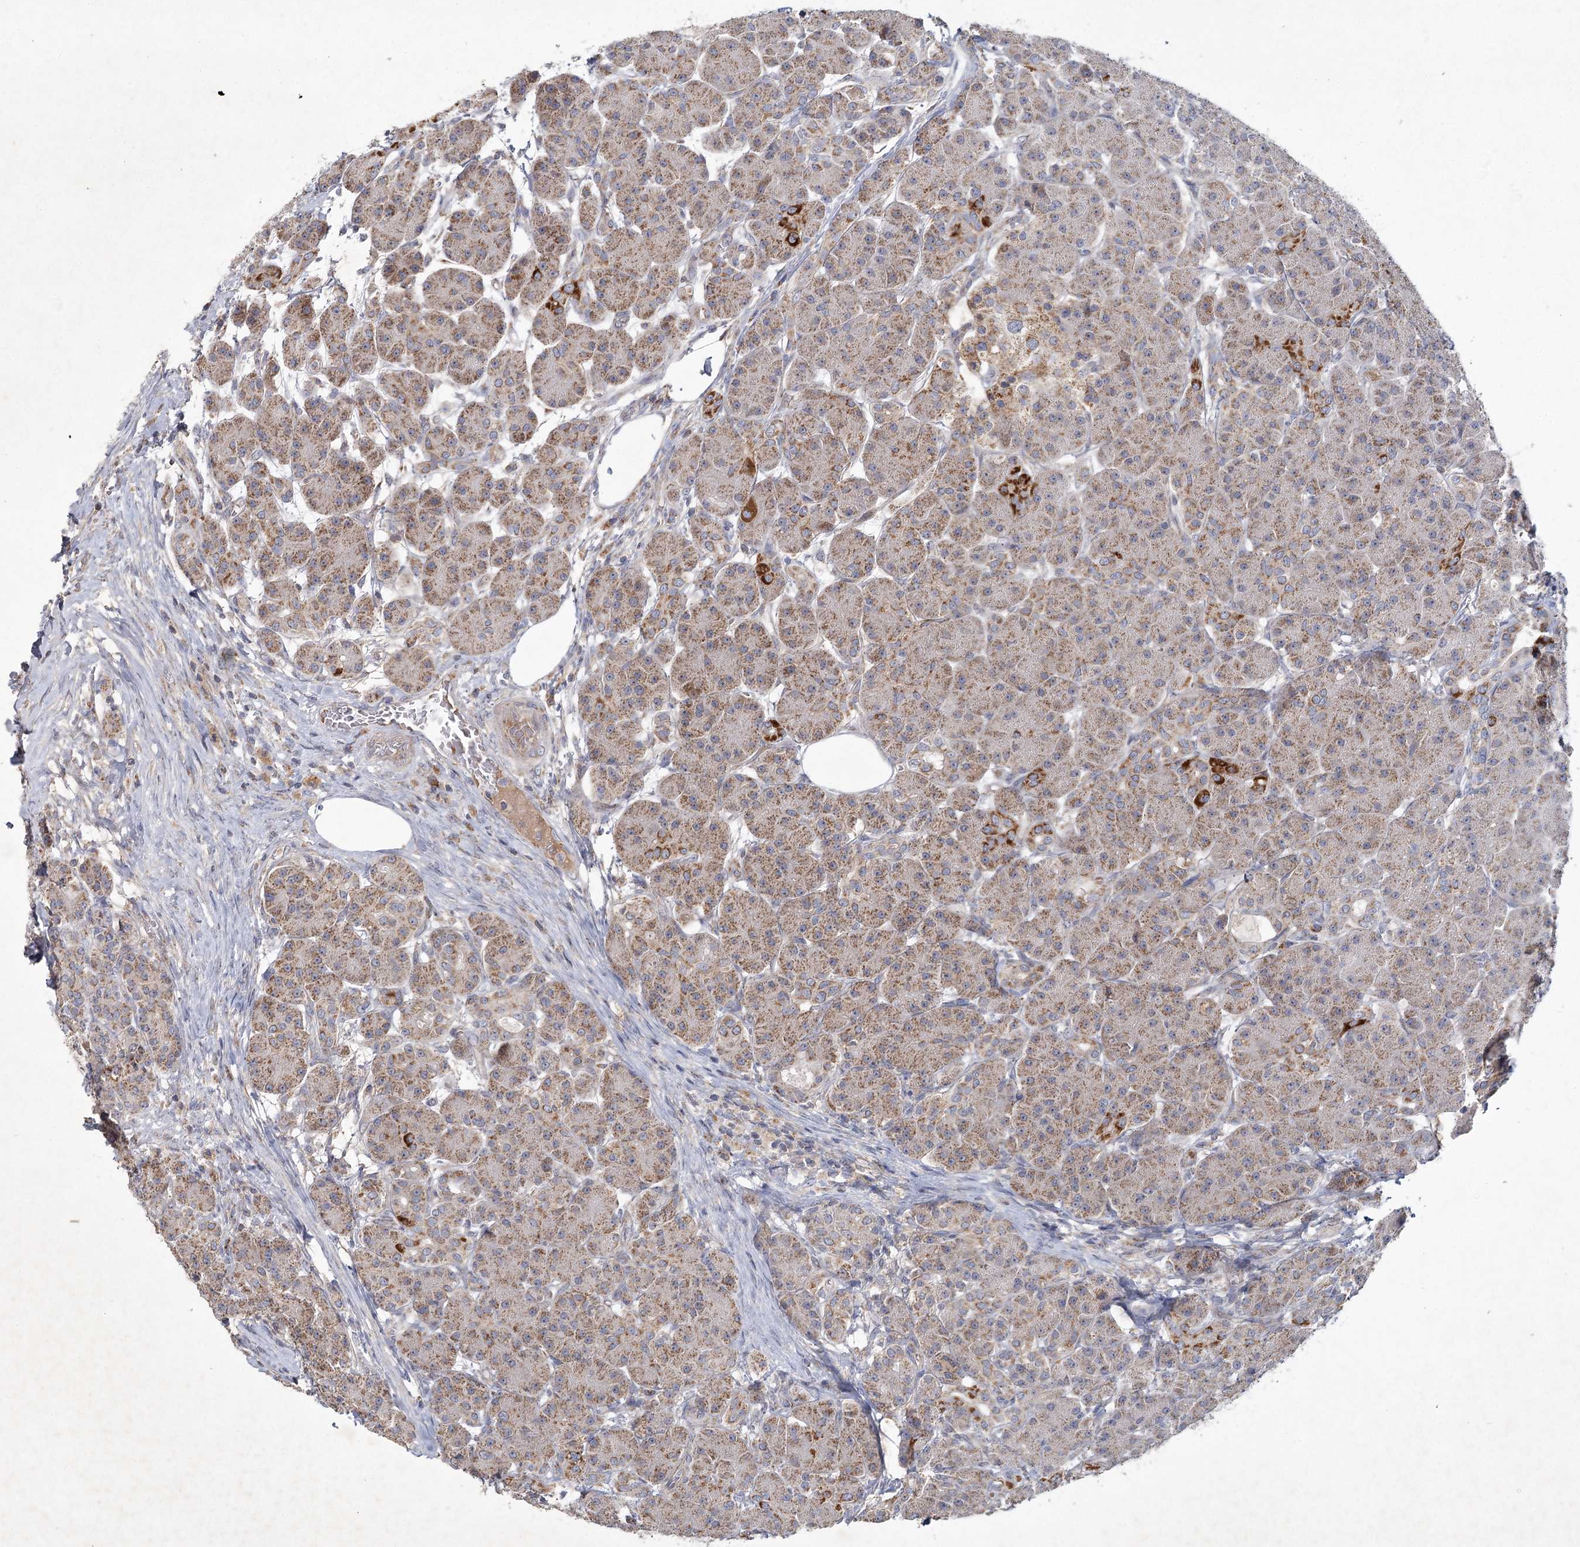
{"staining": {"intensity": "moderate", "quantity": ">75%", "location": "cytoplasmic/membranous"}, "tissue": "pancreas", "cell_type": "Exocrine glandular cells", "image_type": "normal", "snomed": [{"axis": "morphology", "description": "Normal tissue, NOS"}, {"axis": "topography", "description": "Pancreas"}], "caption": "Pancreas was stained to show a protein in brown. There is medium levels of moderate cytoplasmic/membranous expression in about >75% of exocrine glandular cells. (DAB (3,3'-diaminobenzidine) = brown stain, brightfield microscopy at high magnification).", "gene": "MRPL44", "patient": {"sex": "male", "age": 63}}